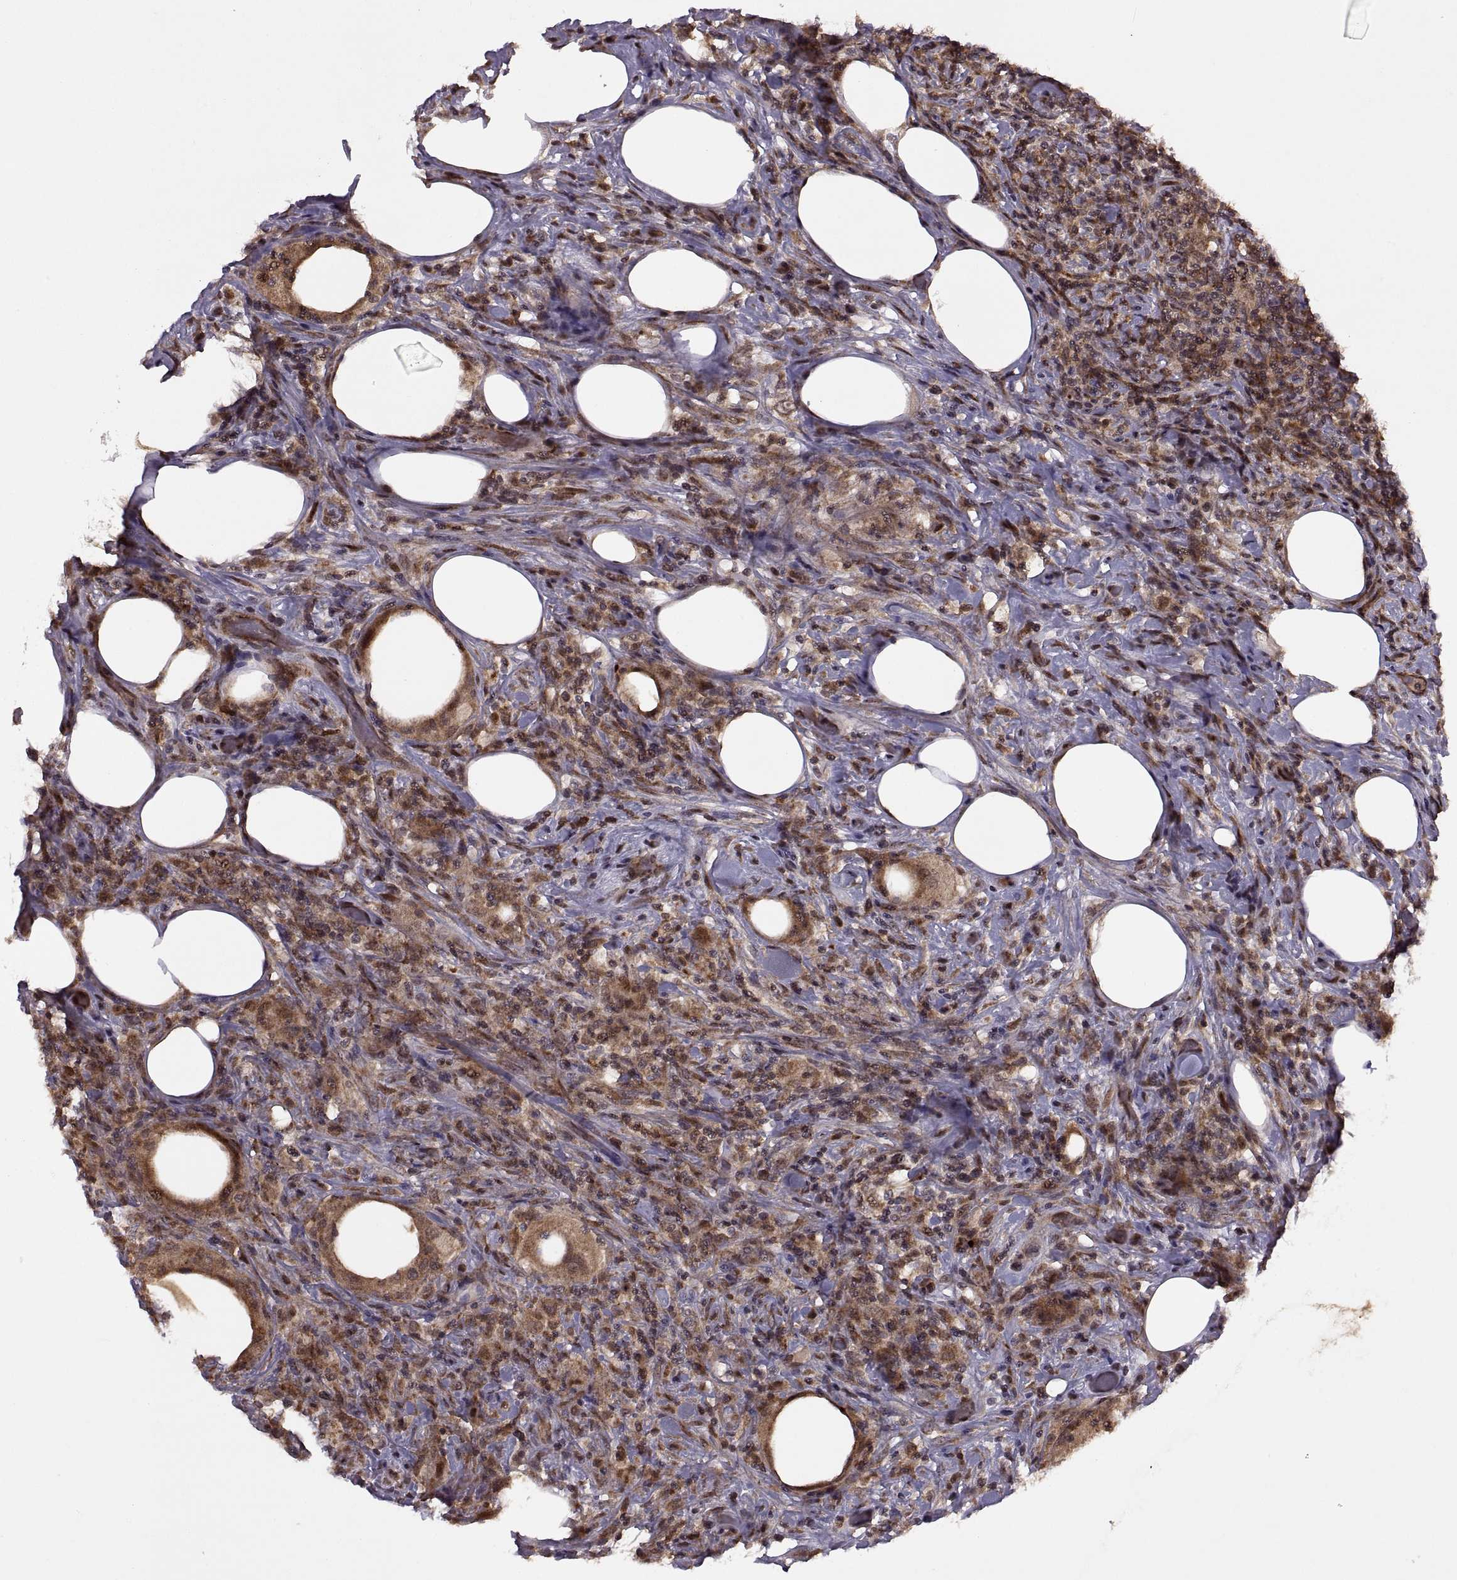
{"staining": {"intensity": "moderate", "quantity": ">75%", "location": "cytoplasmic/membranous"}, "tissue": "lymphoma", "cell_type": "Tumor cells", "image_type": "cancer", "snomed": [{"axis": "morphology", "description": "Malignant lymphoma, non-Hodgkin's type, High grade"}, {"axis": "topography", "description": "Lymph node"}], "caption": "Lymphoma stained with a brown dye shows moderate cytoplasmic/membranous positive staining in about >75% of tumor cells.", "gene": "PTOV1", "patient": {"sex": "female", "age": 84}}